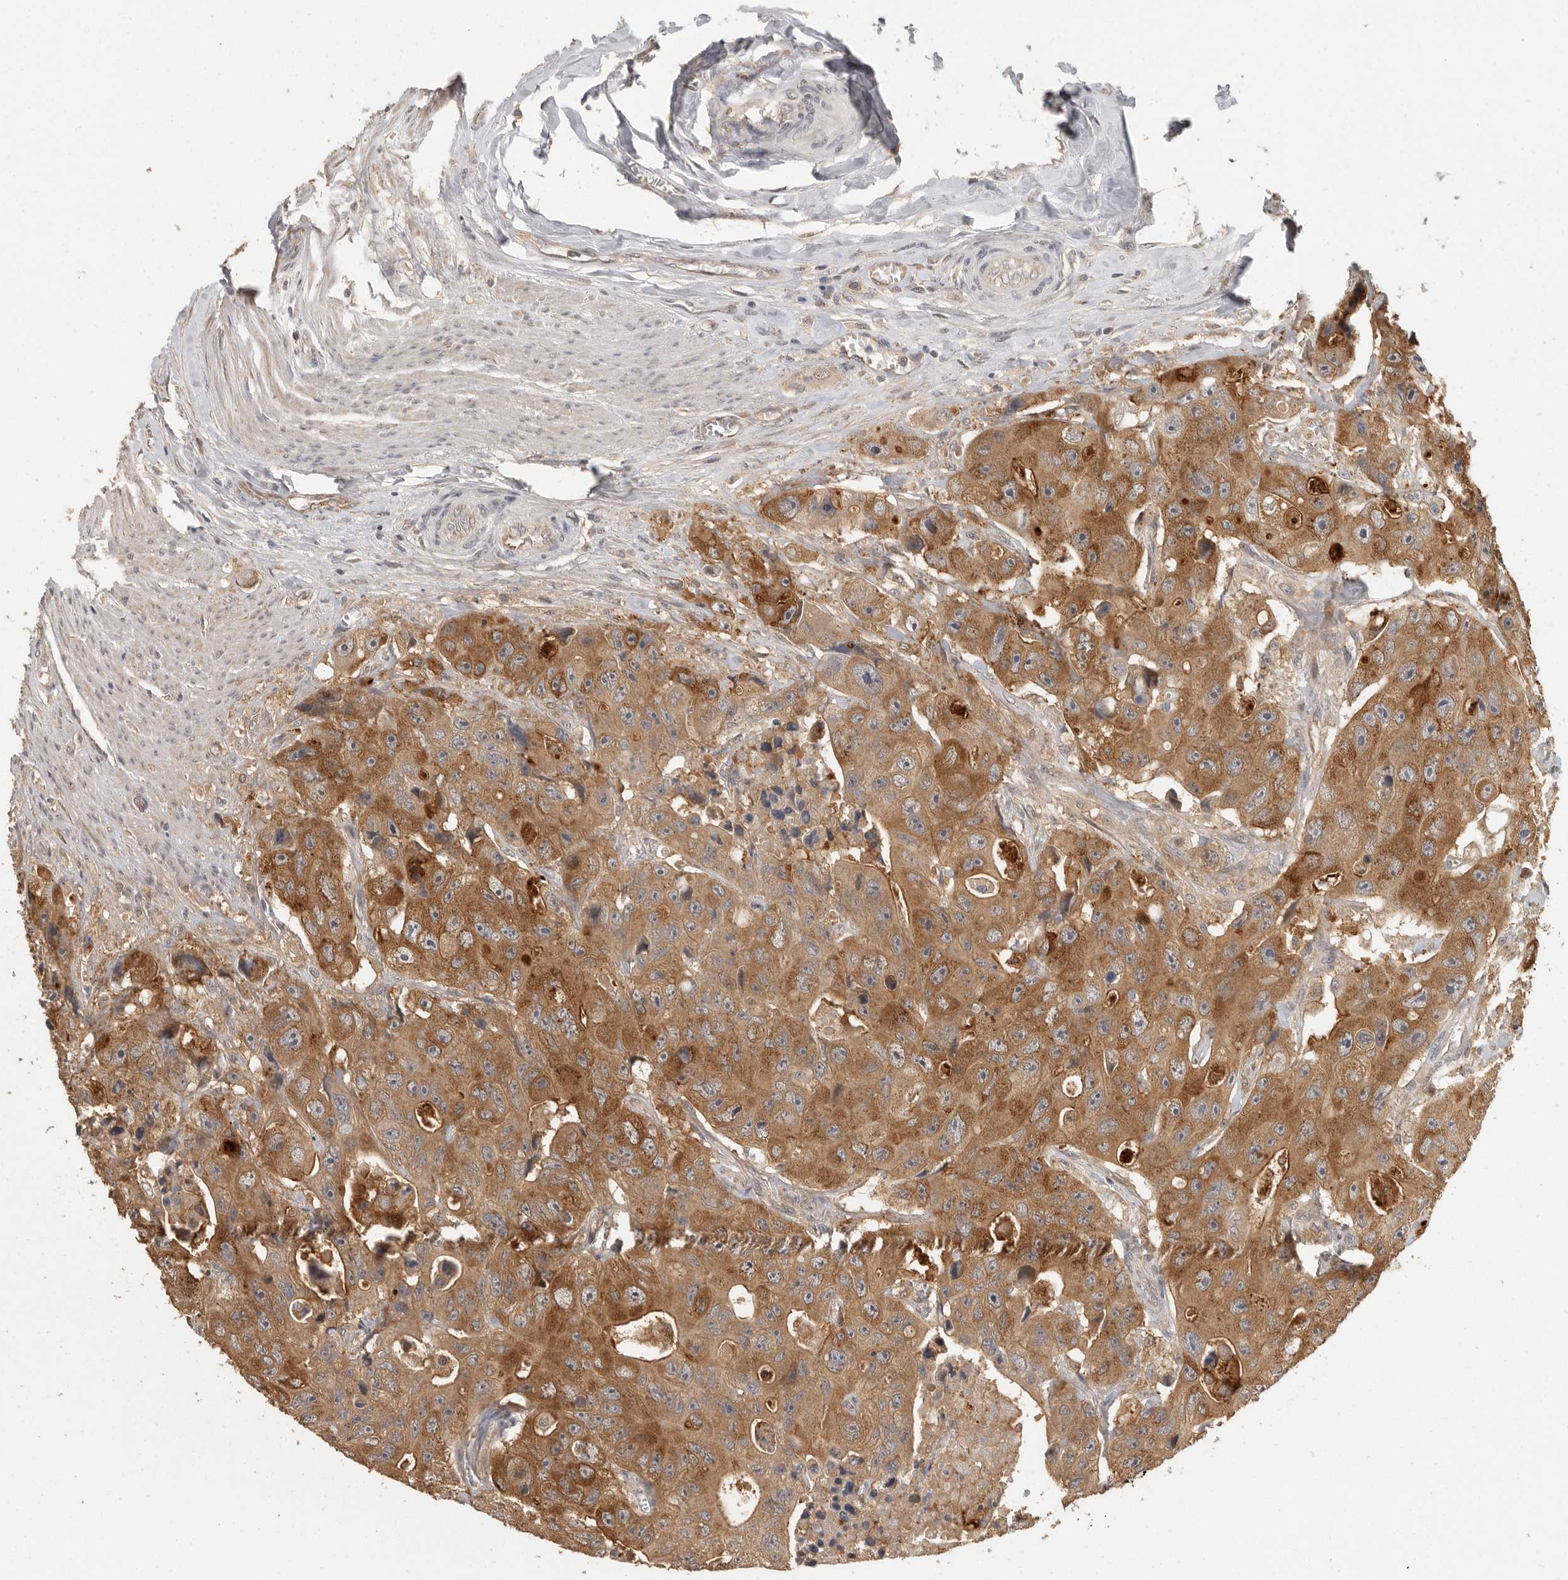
{"staining": {"intensity": "moderate", "quantity": ">75%", "location": "cytoplasmic/membranous"}, "tissue": "colorectal cancer", "cell_type": "Tumor cells", "image_type": "cancer", "snomed": [{"axis": "morphology", "description": "Adenocarcinoma, NOS"}, {"axis": "topography", "description": "Colon"}], "caption": "Immunohistochemistry (DAB) staining of human adenocarcinoma (colorectal) reveals moderate cytoplasmic/membranous protein expression in approximately >75% of tumor cells.", "gene": "BAIAP2", "patient": {"sex": "female", "age": 46}}